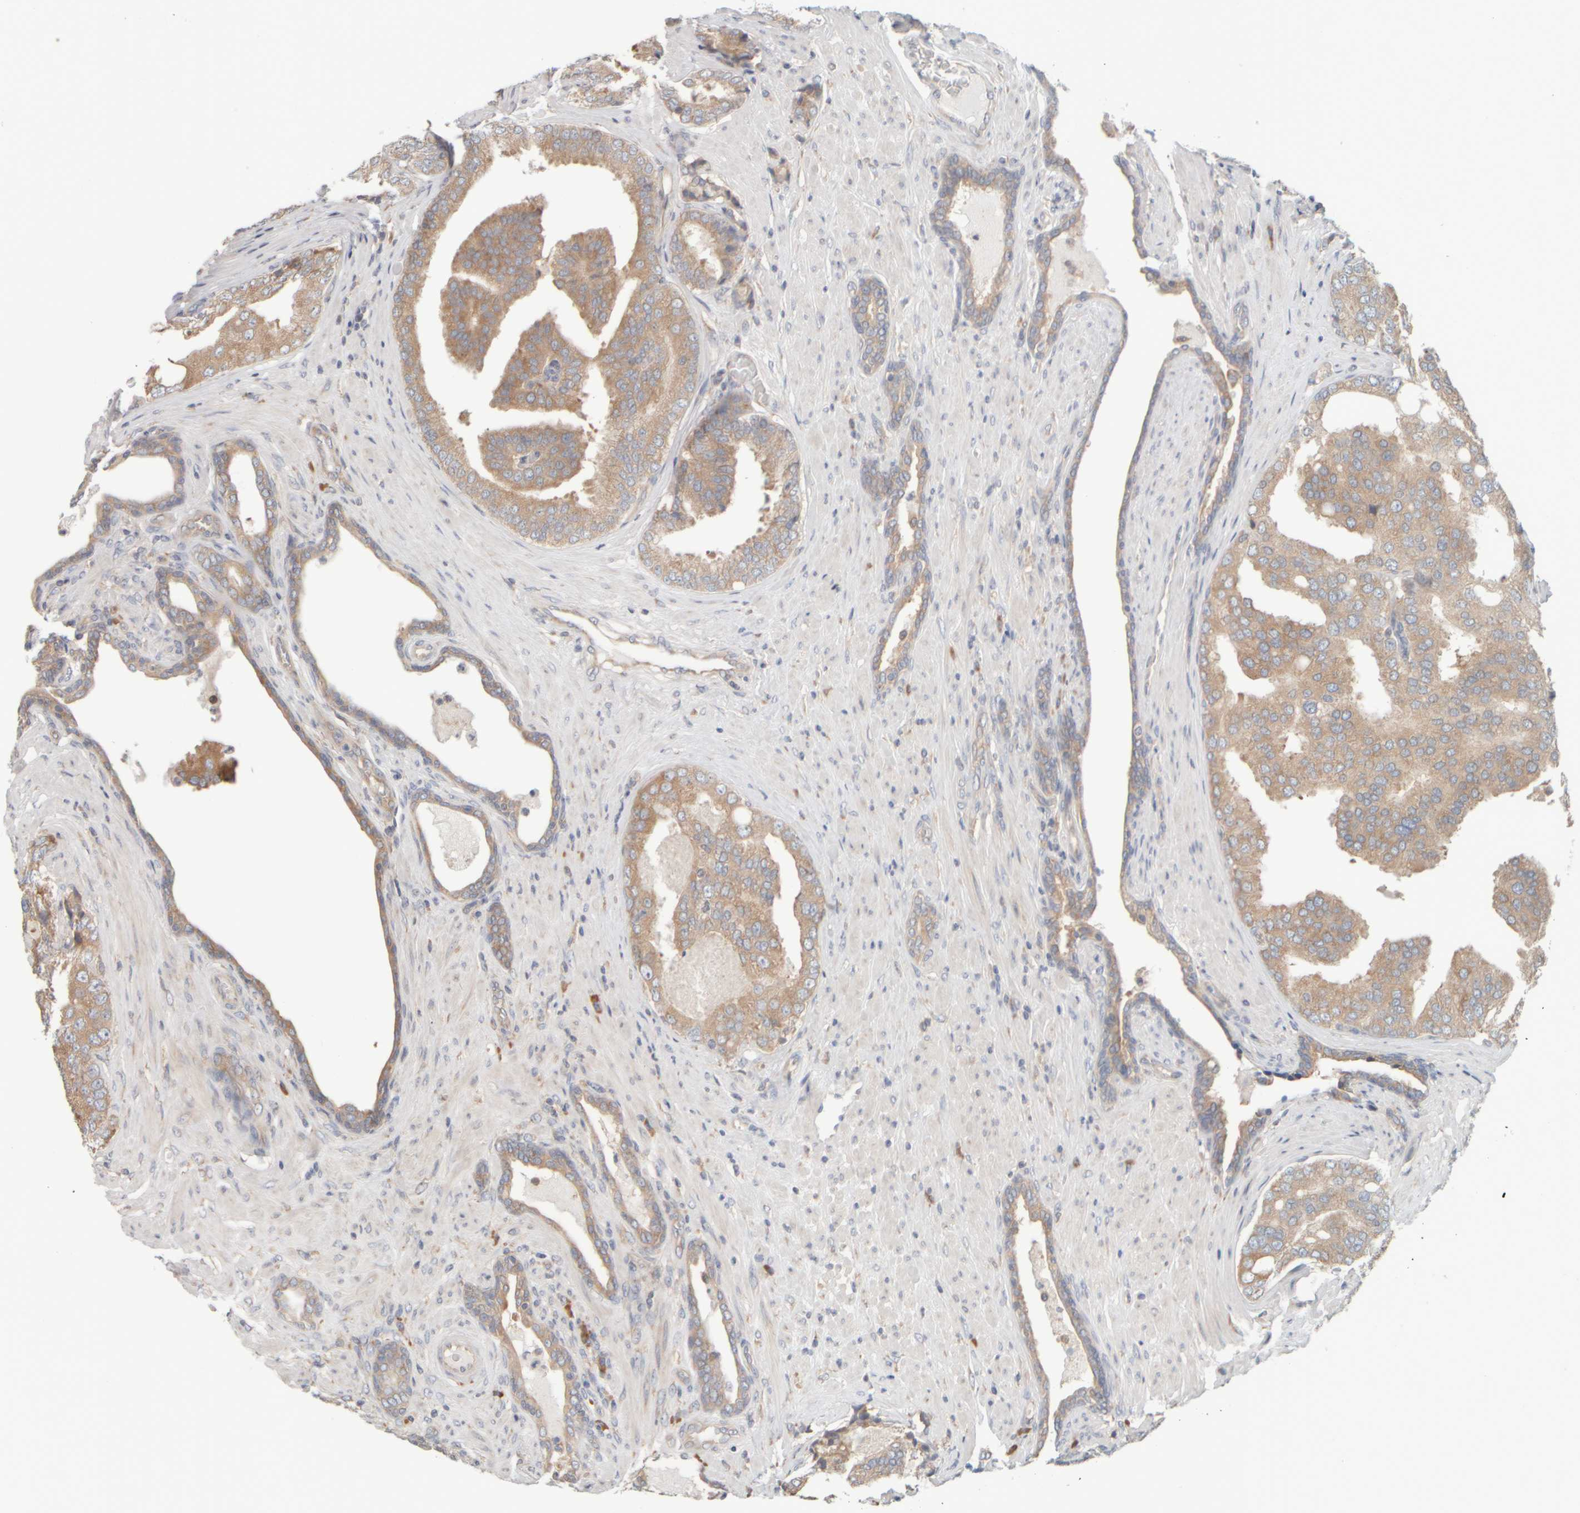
{"staining": {"intensity": "moderate", "quantity": ">75%", "location": "cytoplasmic/membranous"}, "tissue": "prostate cancer", "cell_type": "Tumor cells", "image_type": "cancer", "snomed": [{"axis": "morphology", "description": "Adenocarcinoma, High grade"}, {"axis": "topography", "description": "Prostate"}], "caption": "Immunohistochemical staining of human prostate adenocarcinoma (high-grade) displays moderate cytoplasmic/membranous protein staining in approximately >75% of tumor cells. The staining was performed using DAB (3,3'-diaminobenzidine) to visualize the protein expression in brown, while the nuclei were stained in blue with hematoxylin (Magnification: 20x).", "gene": "EIF2B3", "patient": {"sex": "male", "age": 50}}